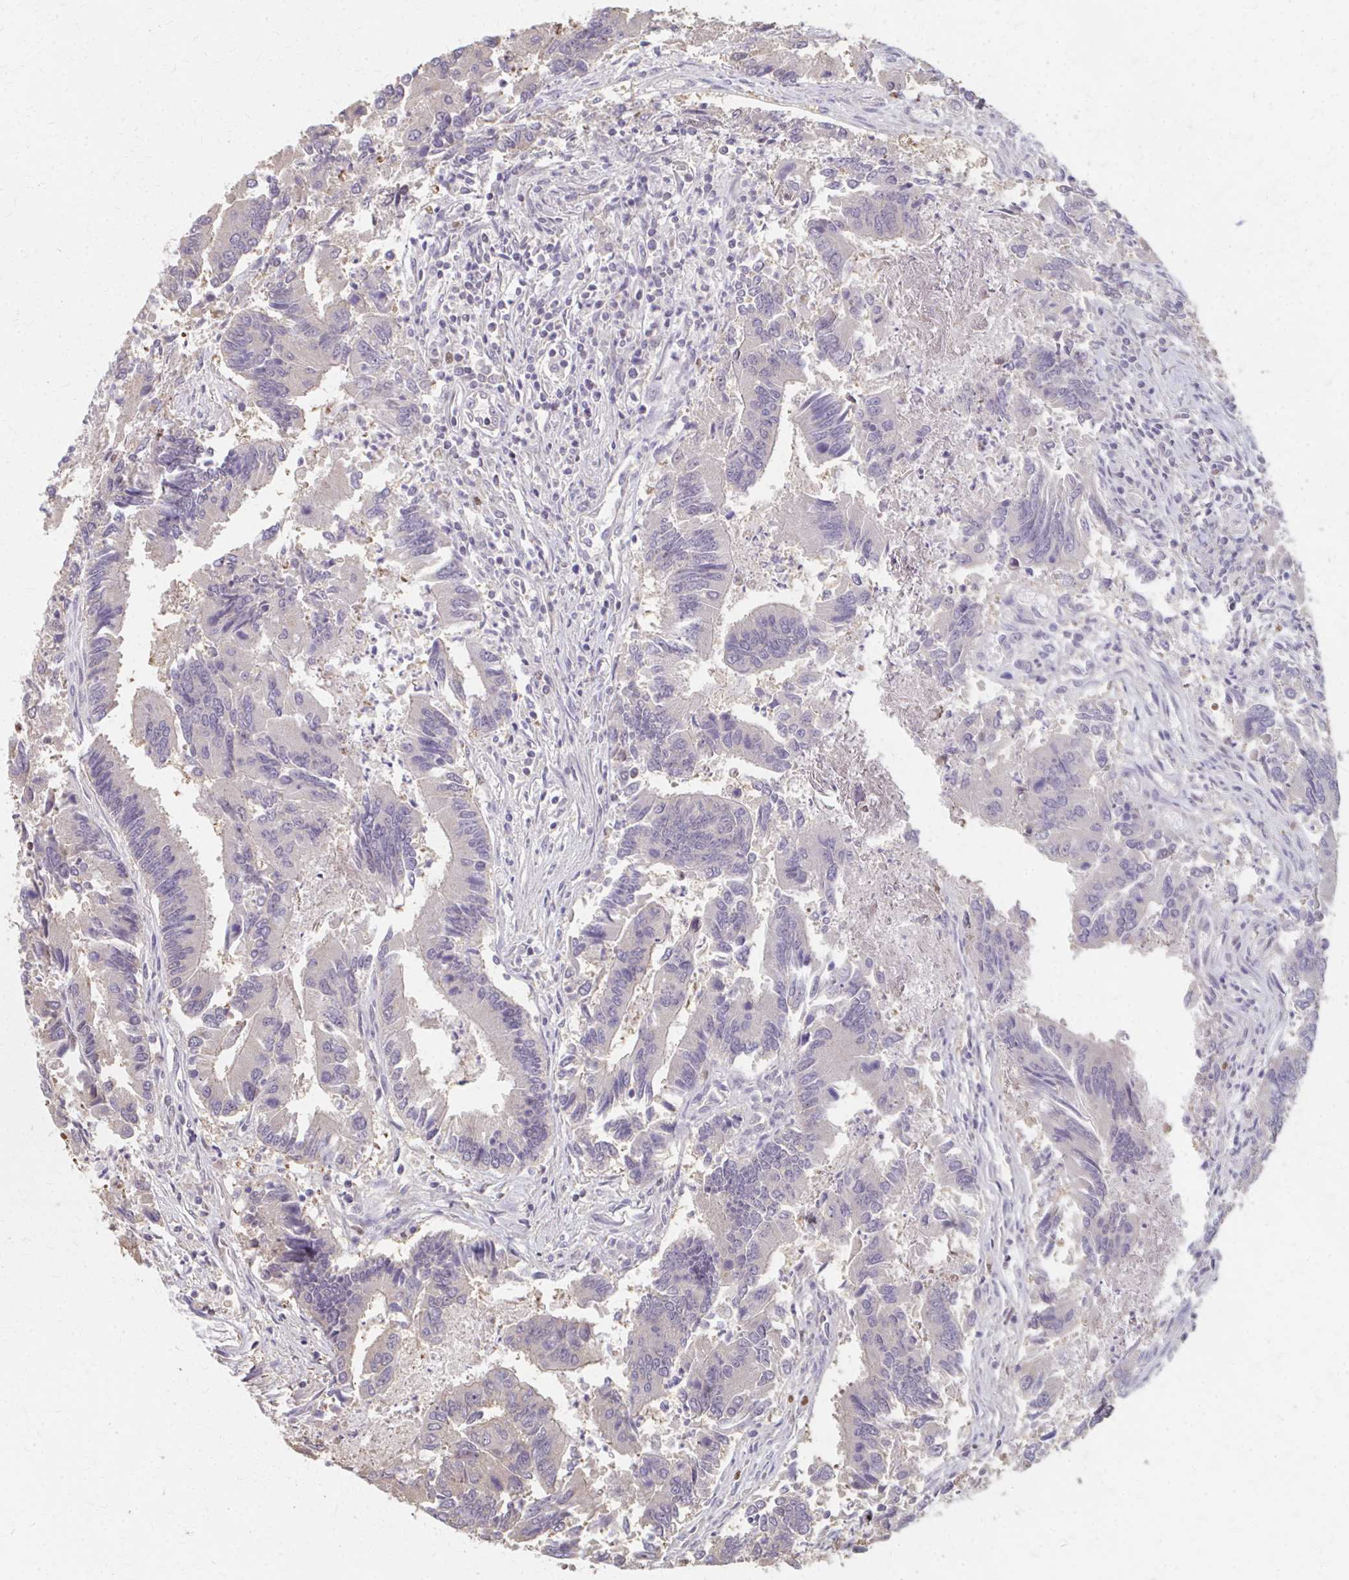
{"staining": {"intensity": "negative", "quantity": "none", "location": "none"}, "tissue": "colorectal cancer", "cell_type": "Tumor cells", "image_type": "cancer", "snomed": [{"axis": "morphology", "description": "Adenocarcinoma, NOS"}, {"axis": "topography", "description": "Colon"}], "caption": "DAB immunohistochemical staining of colorectal adenocarcinoma shows no significant staining in tumor cells. (Stains: DAB immunohistochemistry with hematoxylin counter stain, Microscopy: brightfield microscopy at high magnification).", "gene": "RABGAP1L", "patient": {"sex": "female", "age": 67}}